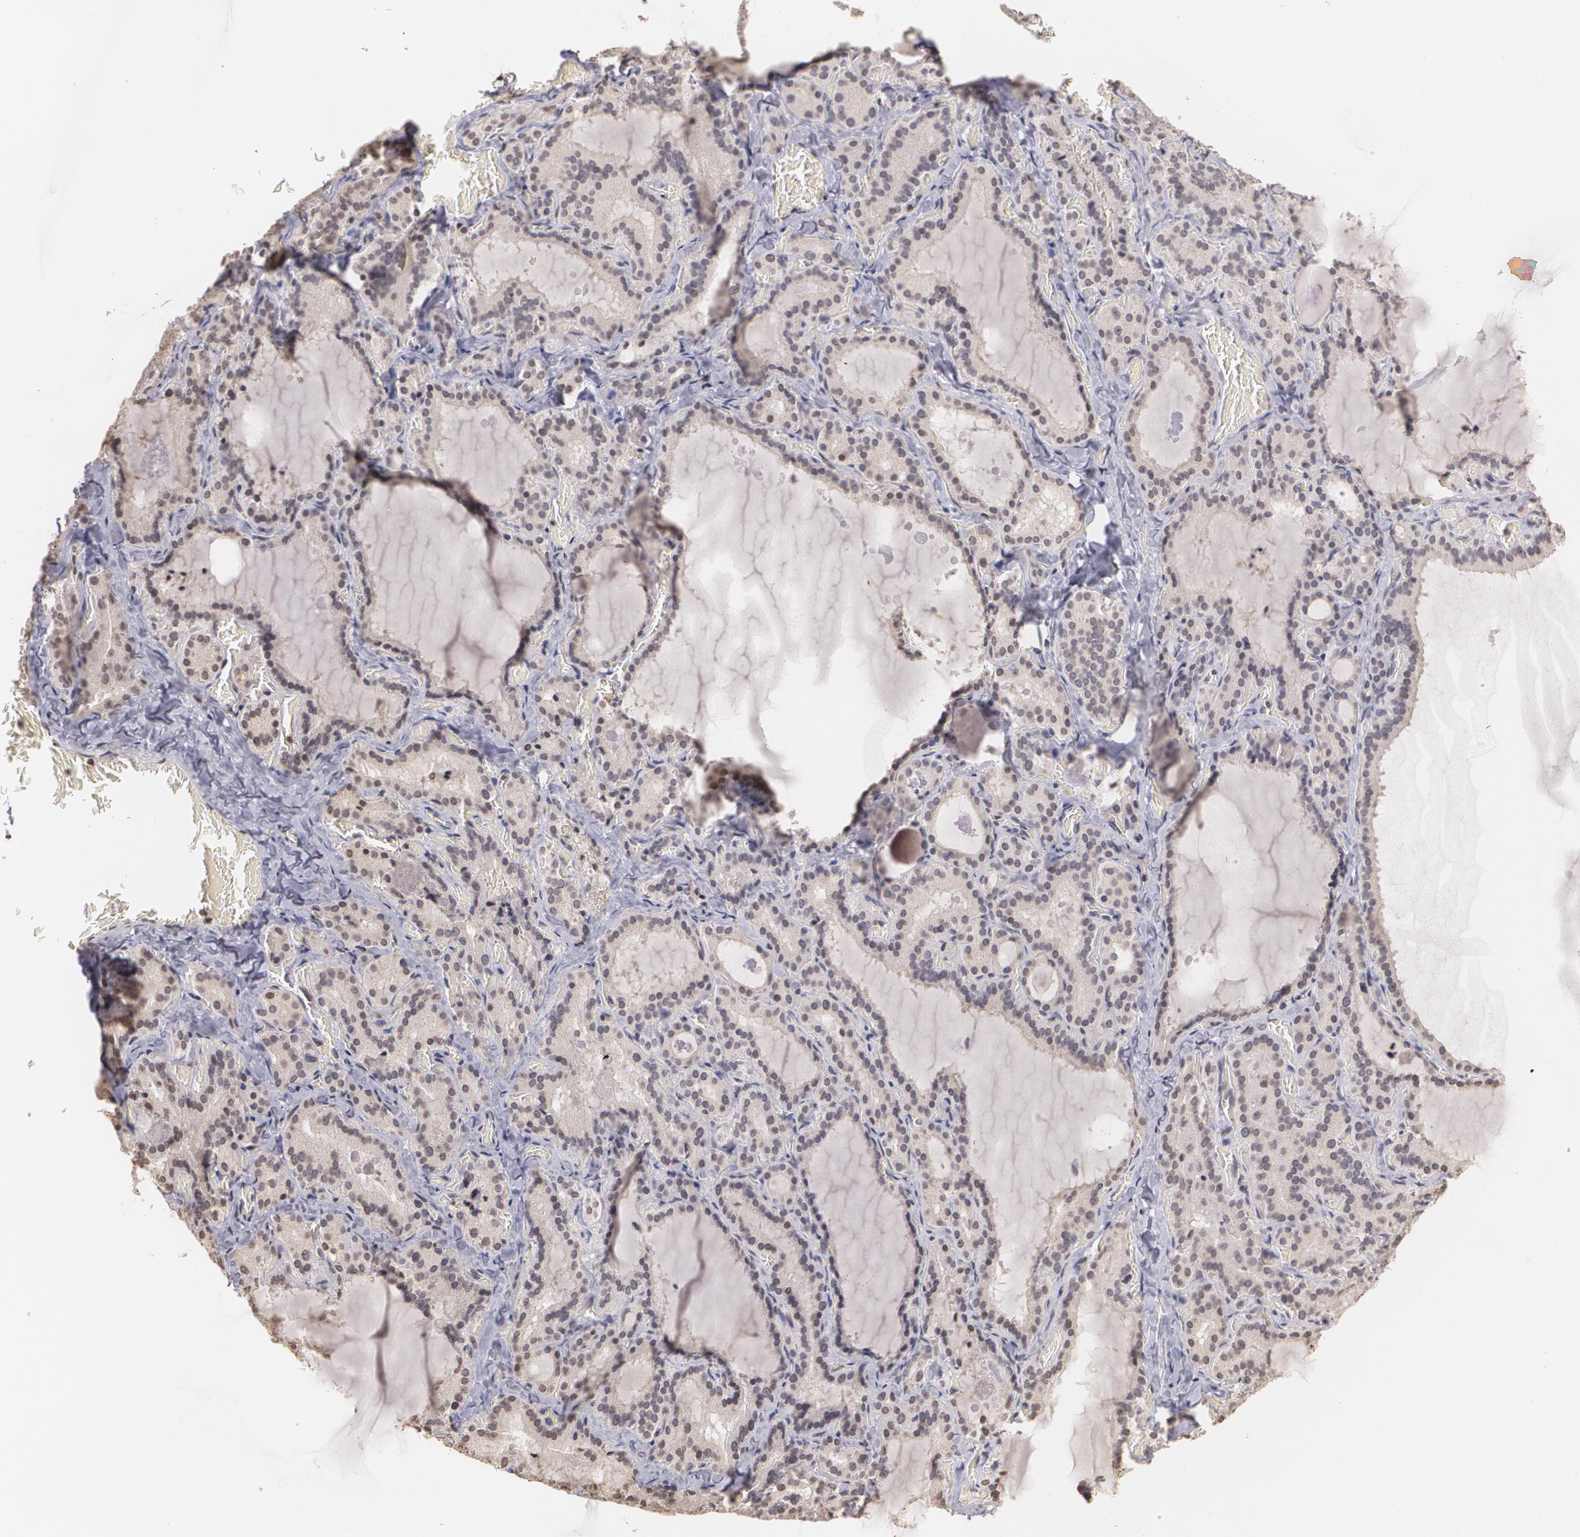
{"staining": {"intensity": "weak", "quantity": "25%-75%", "location": "nuclear"}, "tissue": "thyroid gland", "cell_type": "Glandular cells", "image_type": "normal", "snomed": [{"axis": "morphology", "description": "Normal tissue, NOS"}, {"axis": "topography", "description": "Thyroid gland"}], "caption": "Immunohistochemical staining of benign human thyroid gland demonstrates 25%-75% levels of weak nuclear protein staining in about 25%-75% of glandular cells.", "gene": "THRB", "patient": {"sex": "female", "age": 33}}